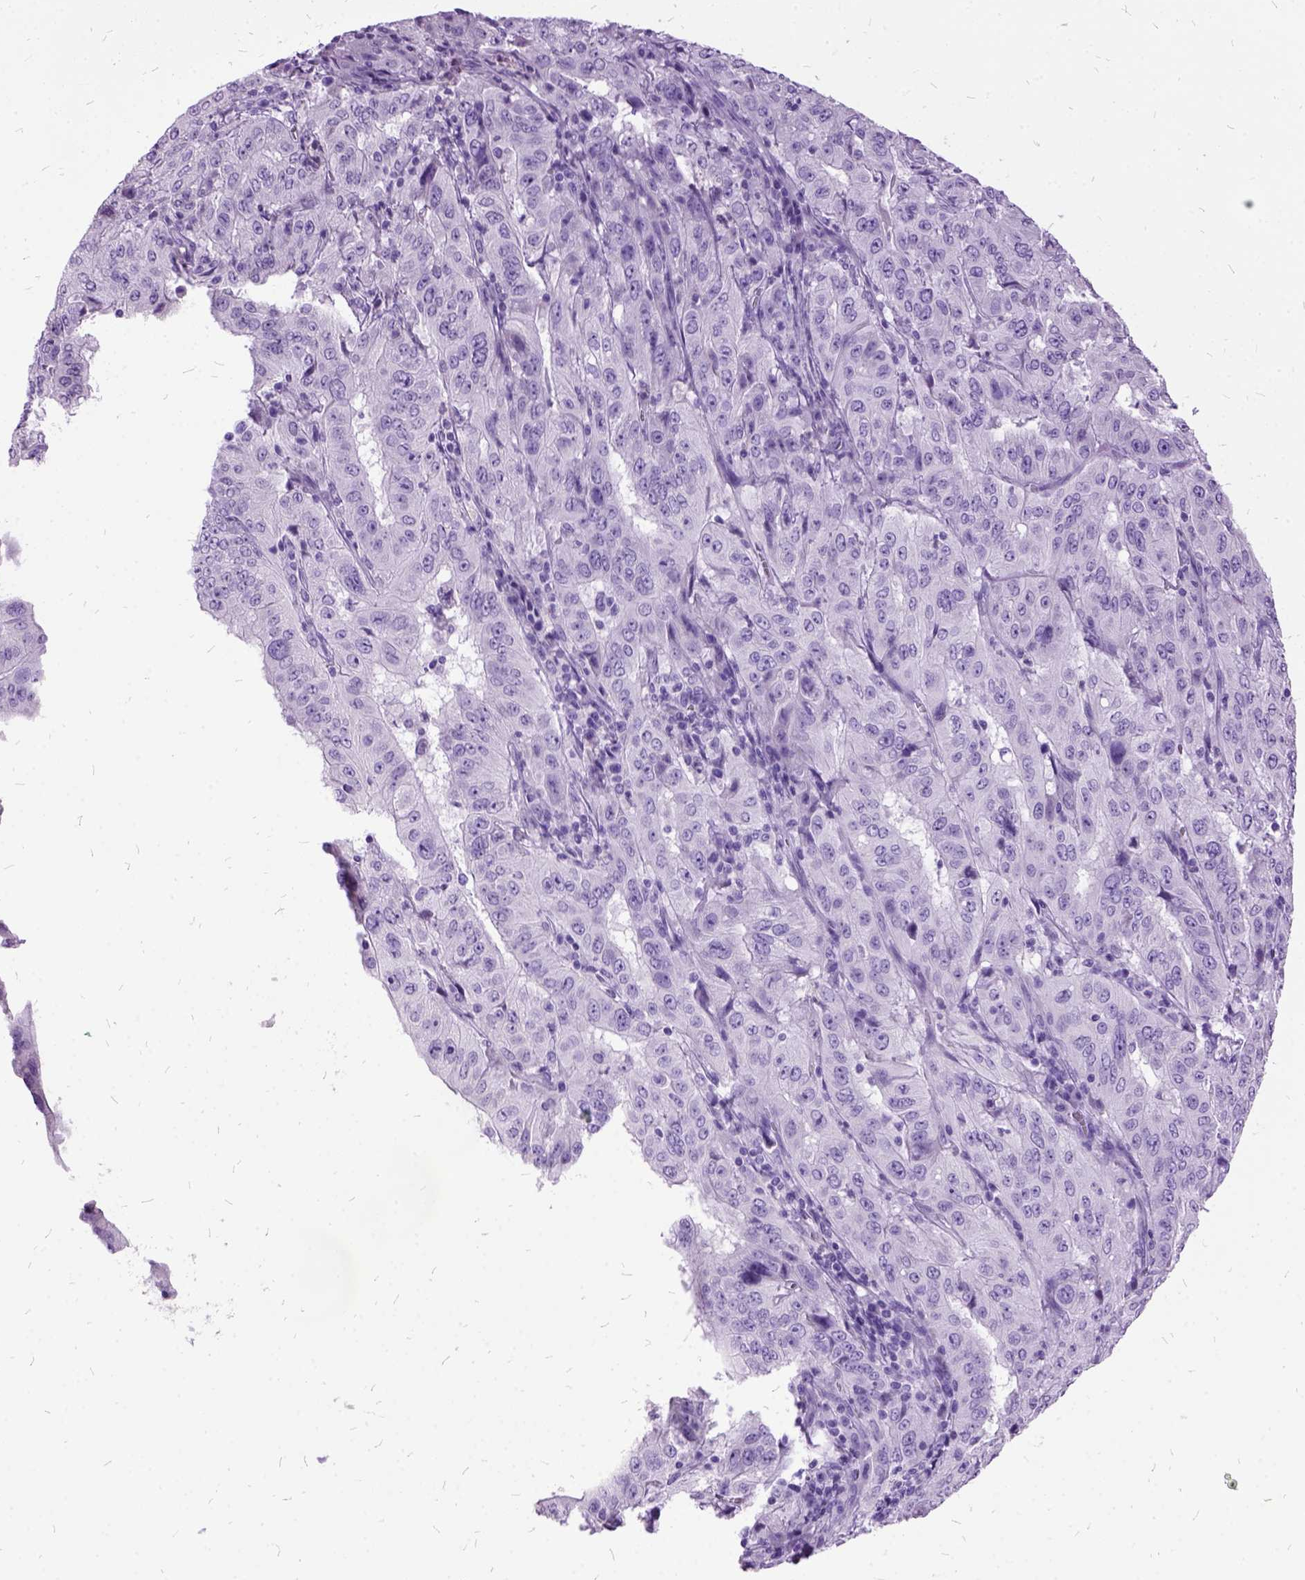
{"staining": {"intensity": "negative", "quantity": "none", "location": "none"}, "tissue": "pancreatic cancer", "cell_type": "Tumor cells", "image_type": "cancer", "snomed": [{"axis": "morphology", "description": "Adenocarcinoma, NOS"}, {"axis": "topography", "description": "Pancreas"}], "caption": "Immunohistochemical staining of pancreatic adenocarcinoma displays no significant positivity in tumor cells.", "gene": "MME", "patient": {"sex": "male", "age": 63}}